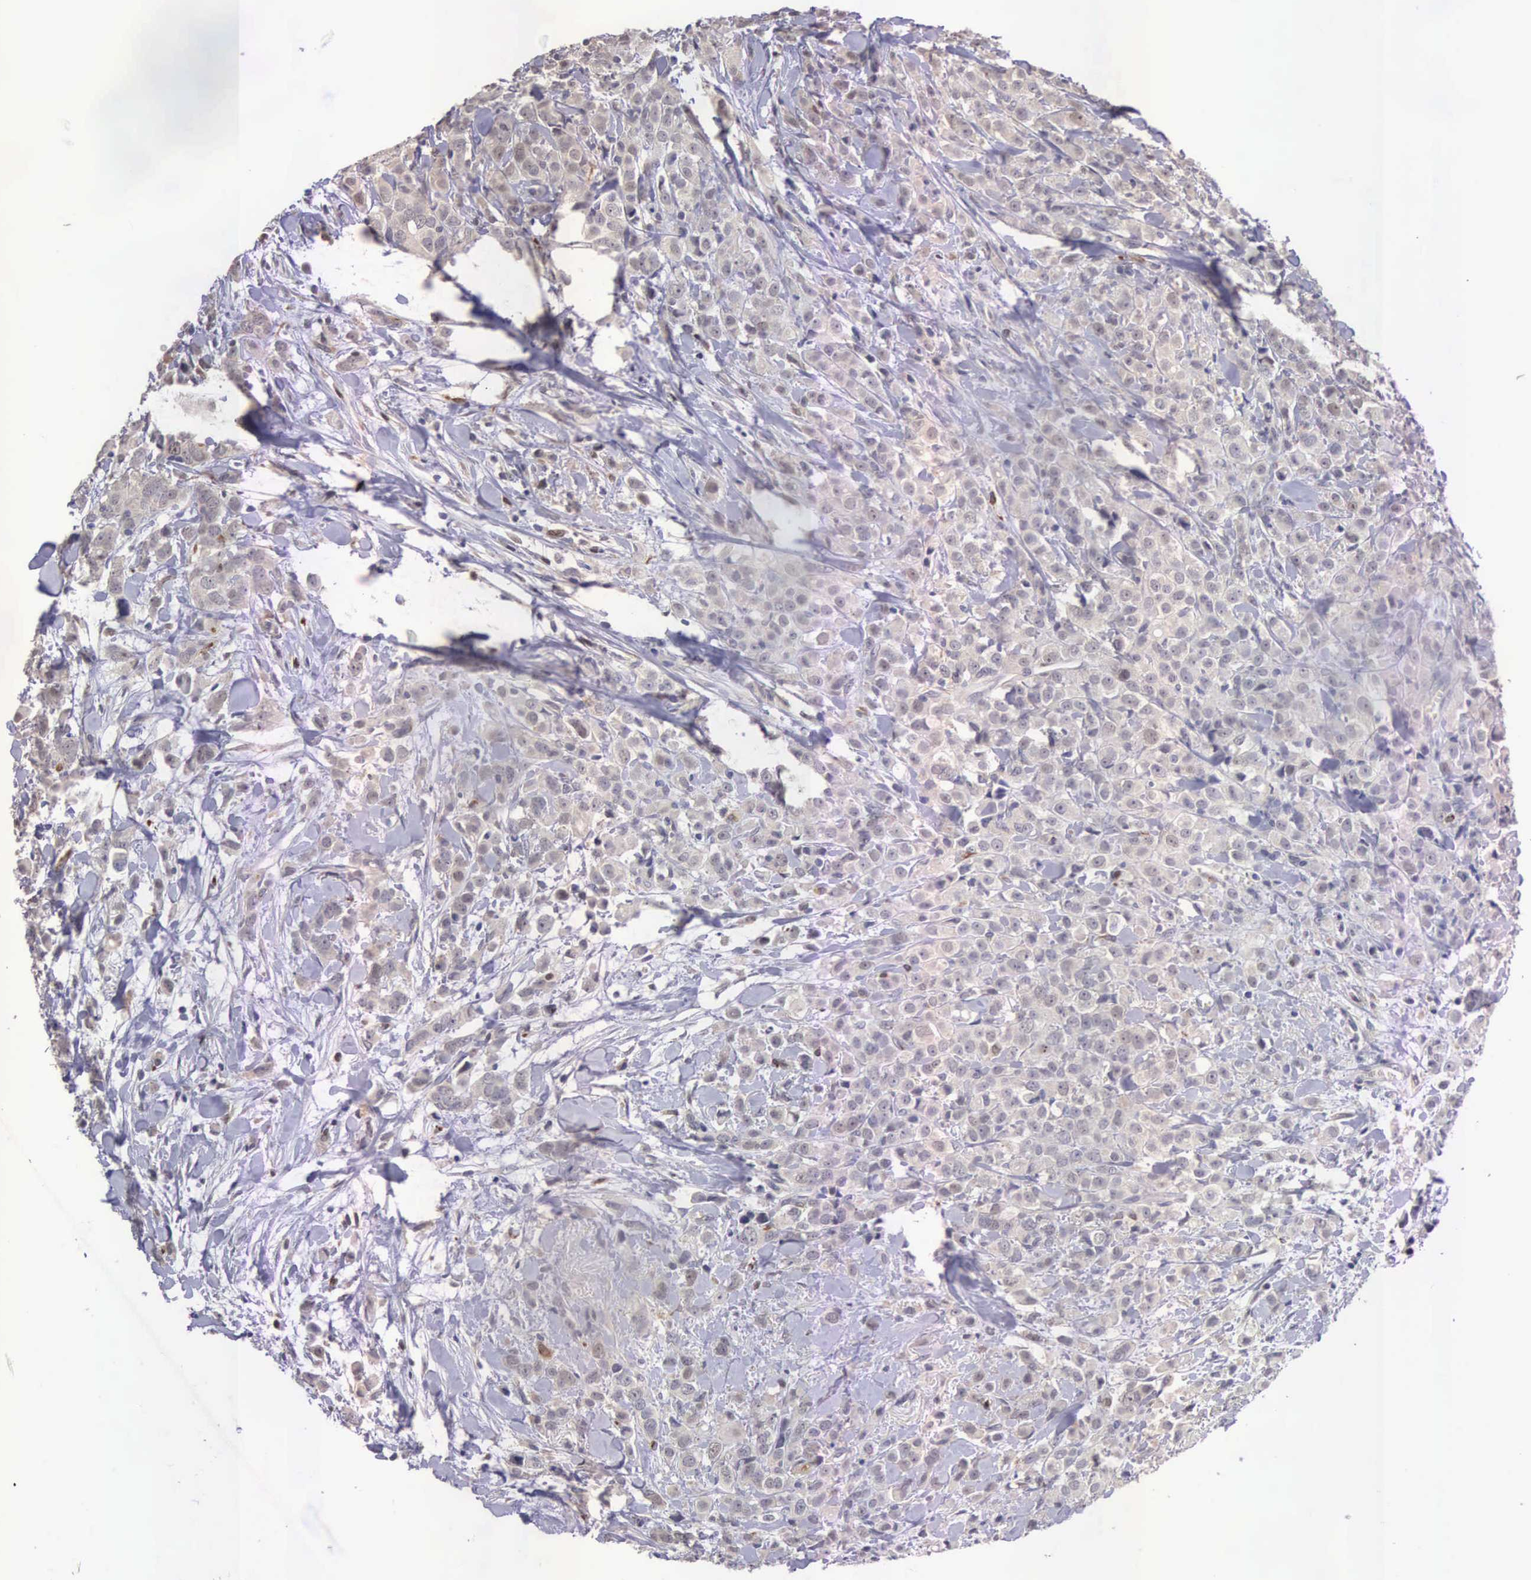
{"staining": {"intensity": "weak", "quantity": "25%-75%", "location": "cytoplasmic/membranous"}, "tissue": "breast cancer", "cell_type": "Tumor cells", "image_type": "cancer", "snomed": [{"axis": "morphology", "description": "Lobular carcinoma"}, {"axis": "topography", "description": "Breast"}], "caption": "Protein expression analysis of breast cancer reveals weak cytoplasmic/membranous positivity in about 25%-75% of tumor cells.", "gene": "CDC45", "patient": {"sex": "female", "age": 57}}